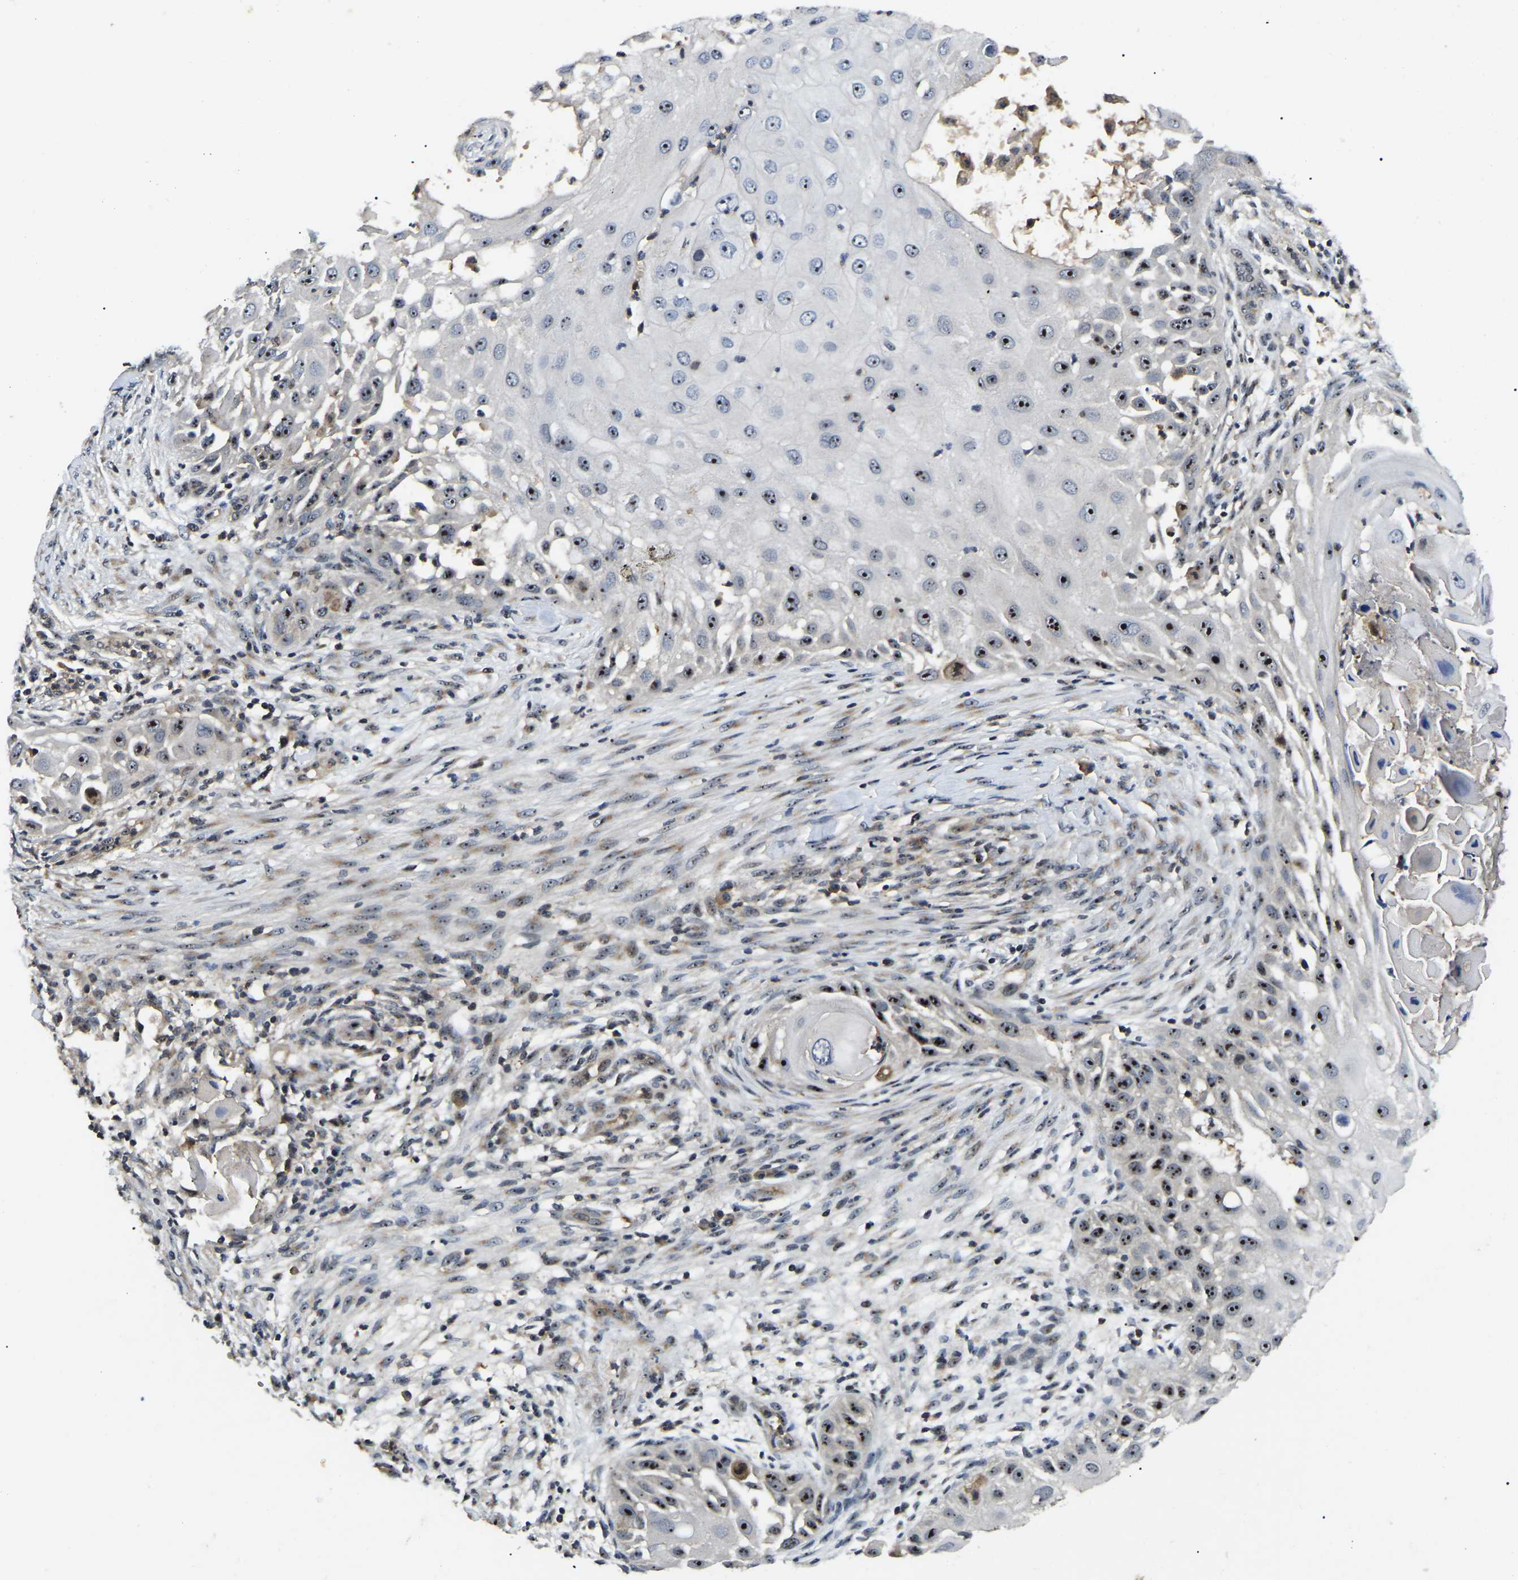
{"staining": {"intensity": "strong", "quantity": ">75%", "location": "nuclear"}, "tissue": "skin cancer", "cell_type": "Tumor cells", "image_type": "cancer", "snomed": [{"axis": "morphology", "description": "Squamous cell carcinoma, NOS"}, {"axis": "topography", "description": "Skin"}], "caption": "Immunohistochemistry (DAB (3,3'-diaminobenzidine)) staining of human skin cancer (squamous cell carcinoma) displays strong nuclear protein expression in approximately >75% of tumor cells.", "gene": "RBM28", "patient": {"sex": "female", "age": 44}}